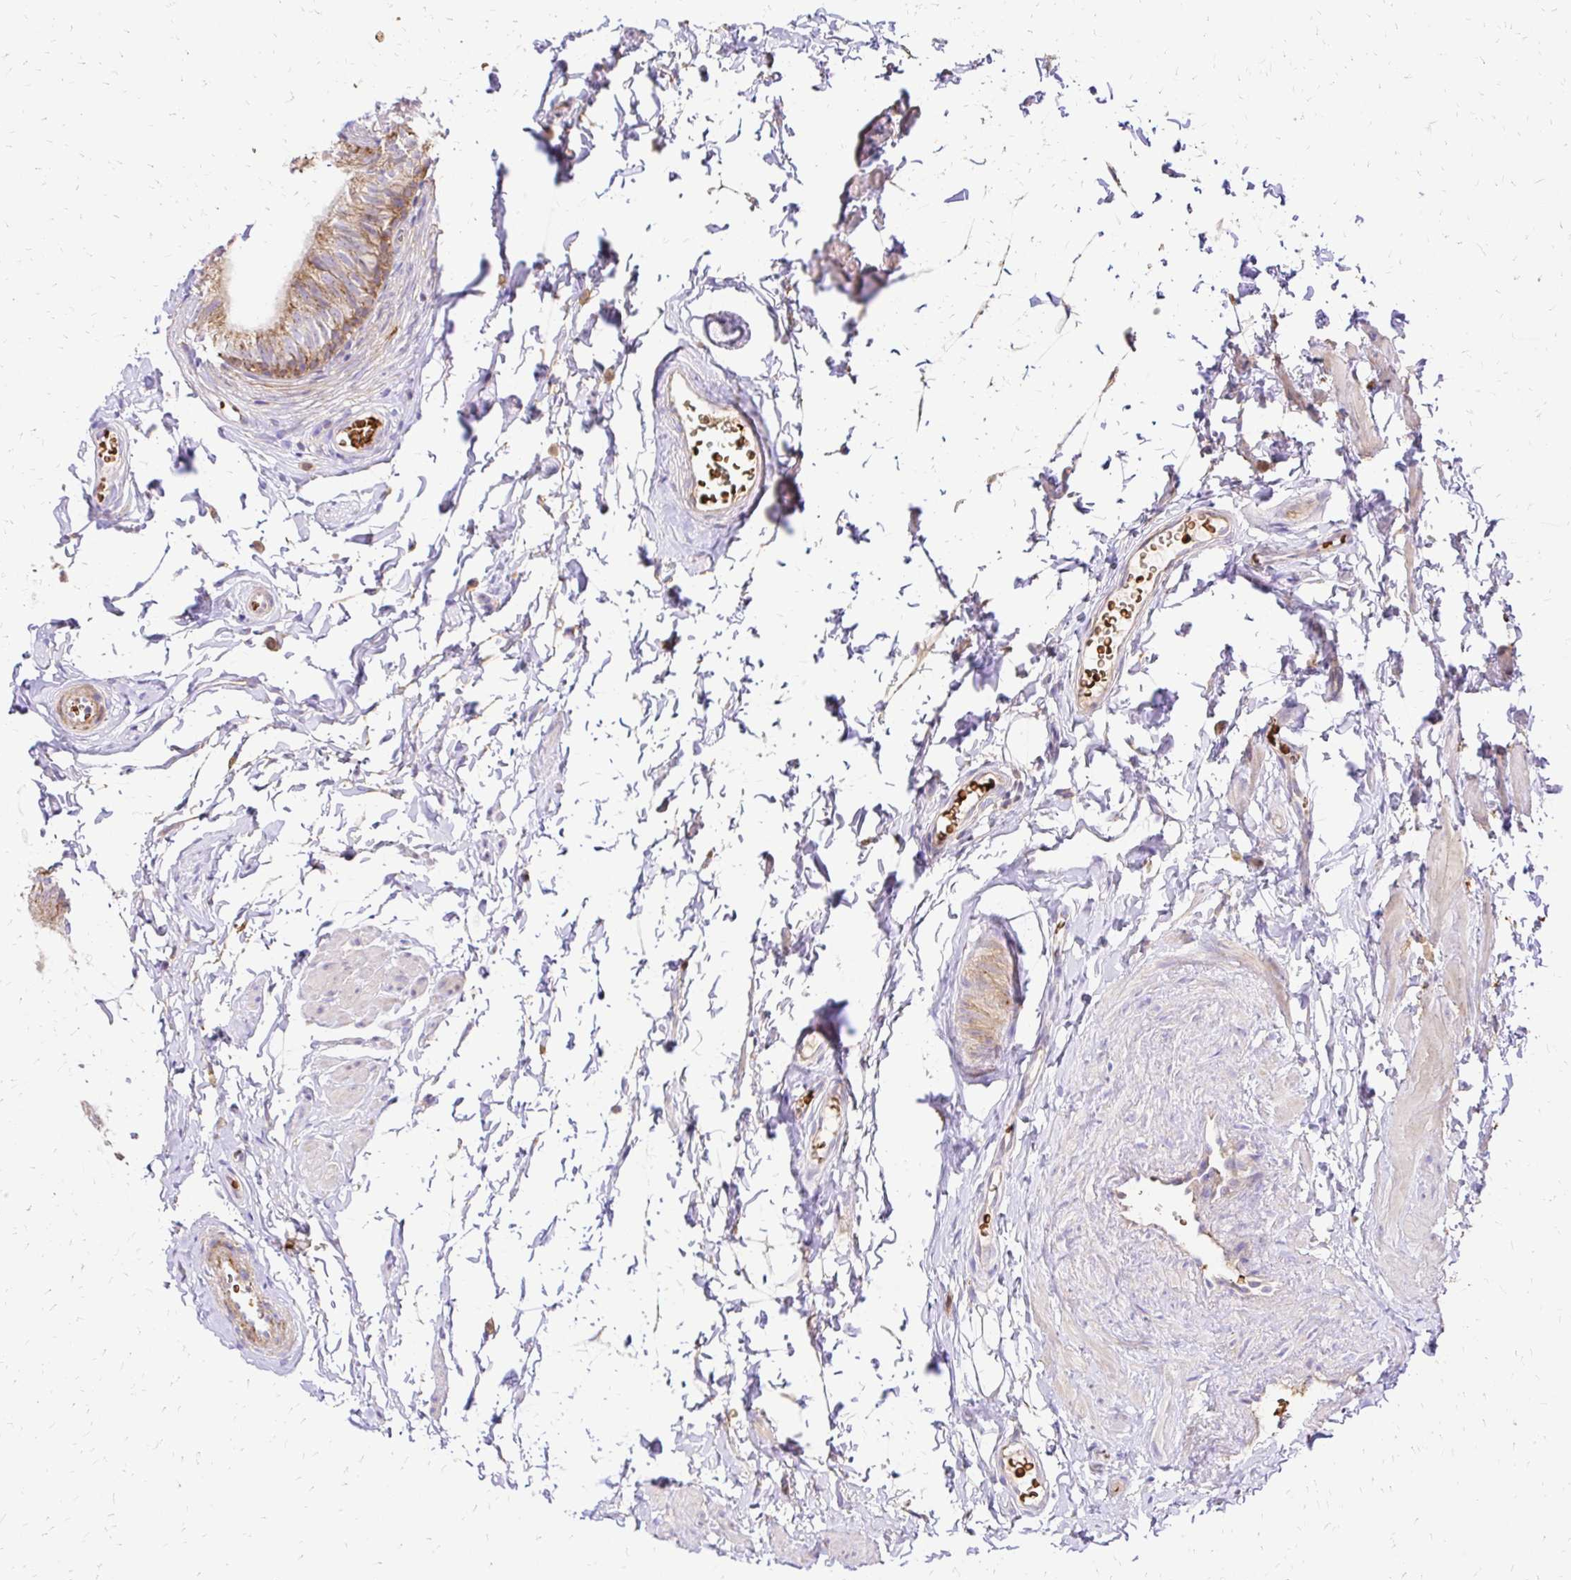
{"staining": {"intensity": "moderate", "quantity": "25%-75%", "location": "cytoplasmic/membranous"}, "tissue": "epididymis", "cell_type": "Glandular cells", "image_type": "normal", "snomed": [{"axis": "morphology", "description": "Normal tissue, NOS"}, {"axis": "topography", "description": "Epididymis, spermatic cord, NOS"}, {"axis": "topography", "description": "Epididymis"}, {"axis": "topography", "description": "Peripheral nerve tissue"}], "caption": "Moderate cytoplasmic/membranous staining is identified in about 25%-75% of glandular cells in benign epididymis. (IHC, brightfield microscopy, high magnification).", "gene": "MRPL13", "patient": {"sex": "male", "age": 29}}